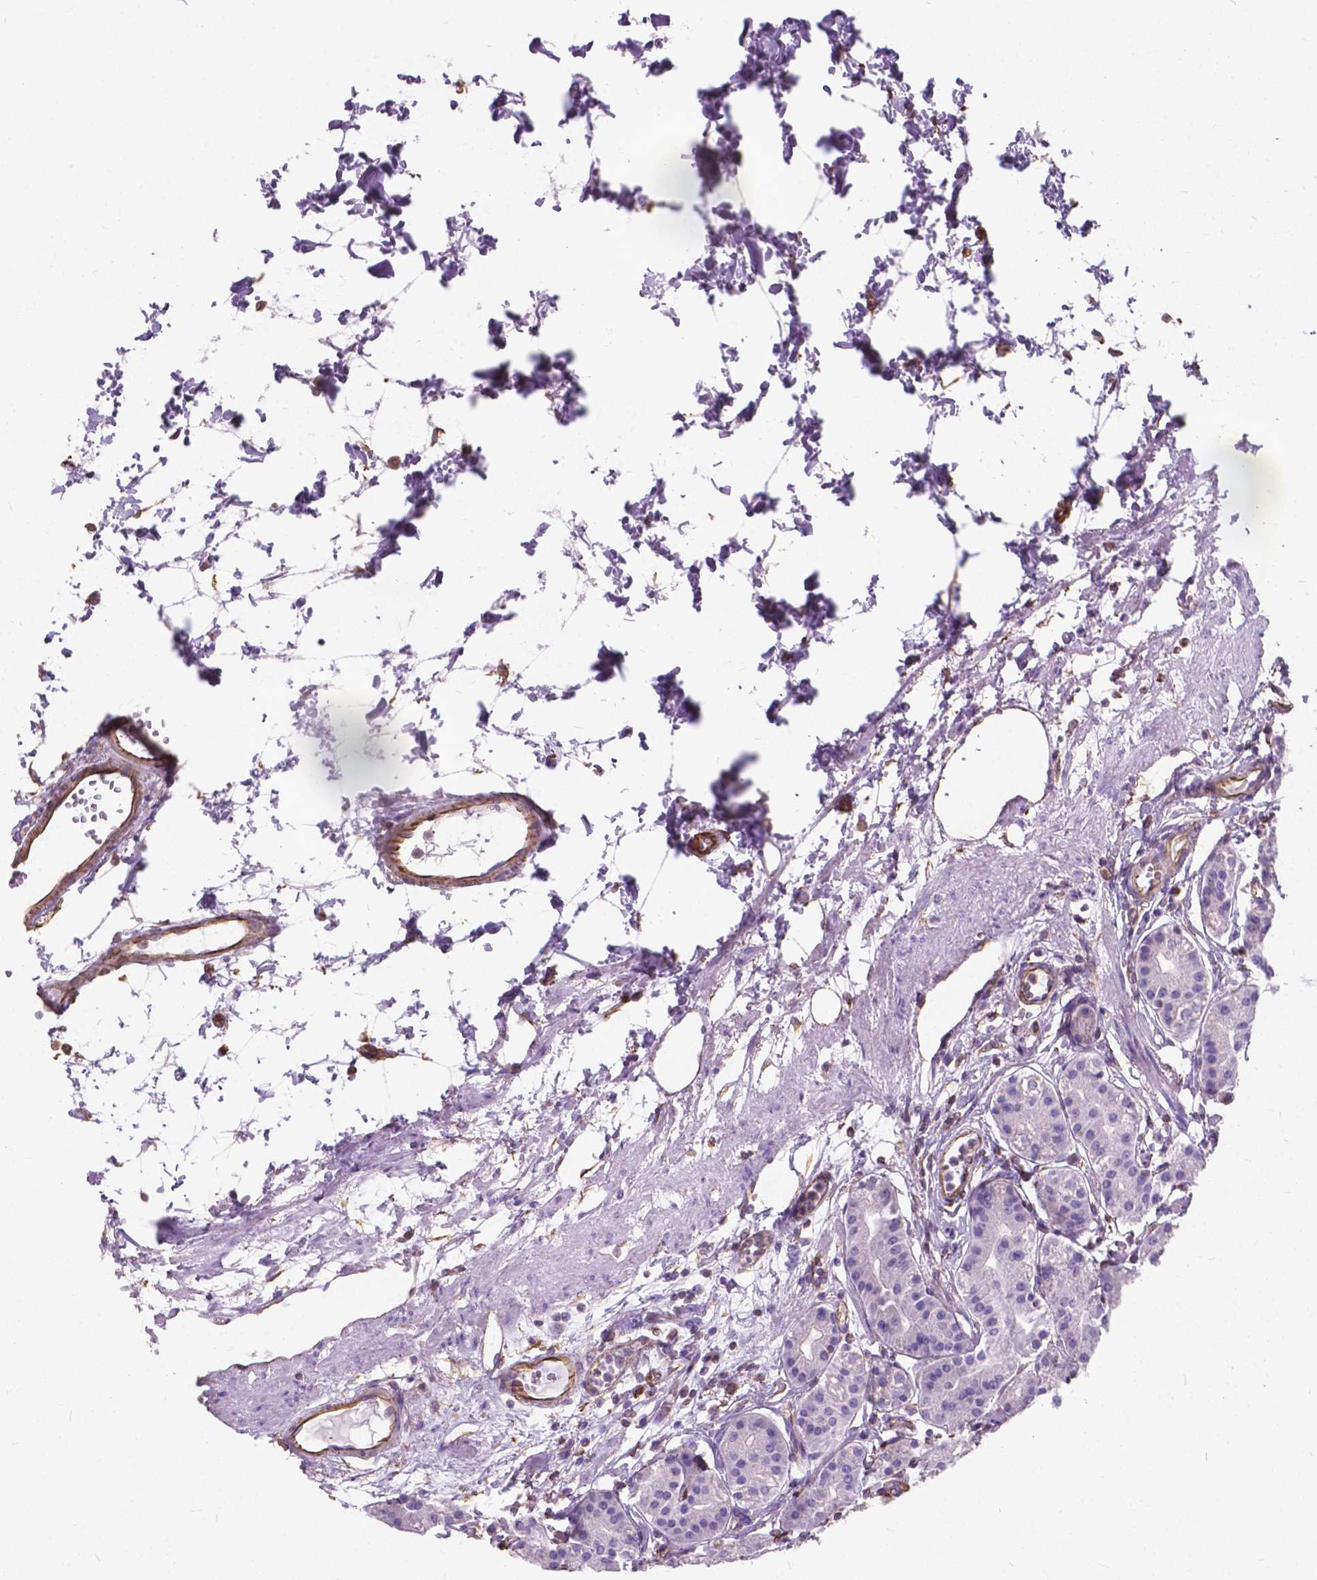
{"staining": {"intensity": "negative", "quantity": "none", "location": "none"}, "tissue": "stomach", "cell_type": "Glandular cells", "image_type": "normal", "snomed": [{"axis": "morphology", "description": "Normal tissue, NOS"}, {"axis": "topography", "description": "Skeletal muscle"}, {"axis": "topography", "description": "Stomach"}], "caption": "A high-resolution histopathology image shows immunohistochemistry staining of normal stomach, which reveals no significant expression in glandular cells. The staining was performed using DAB (3,3'-diaminobenzidine) to visualize the protein expression in brown, while the nuclei were stained in blue with hematoxylin (Magnification: 20x).", "gene": "AMOT", "patient": {"sex": "female", "age": 57}}